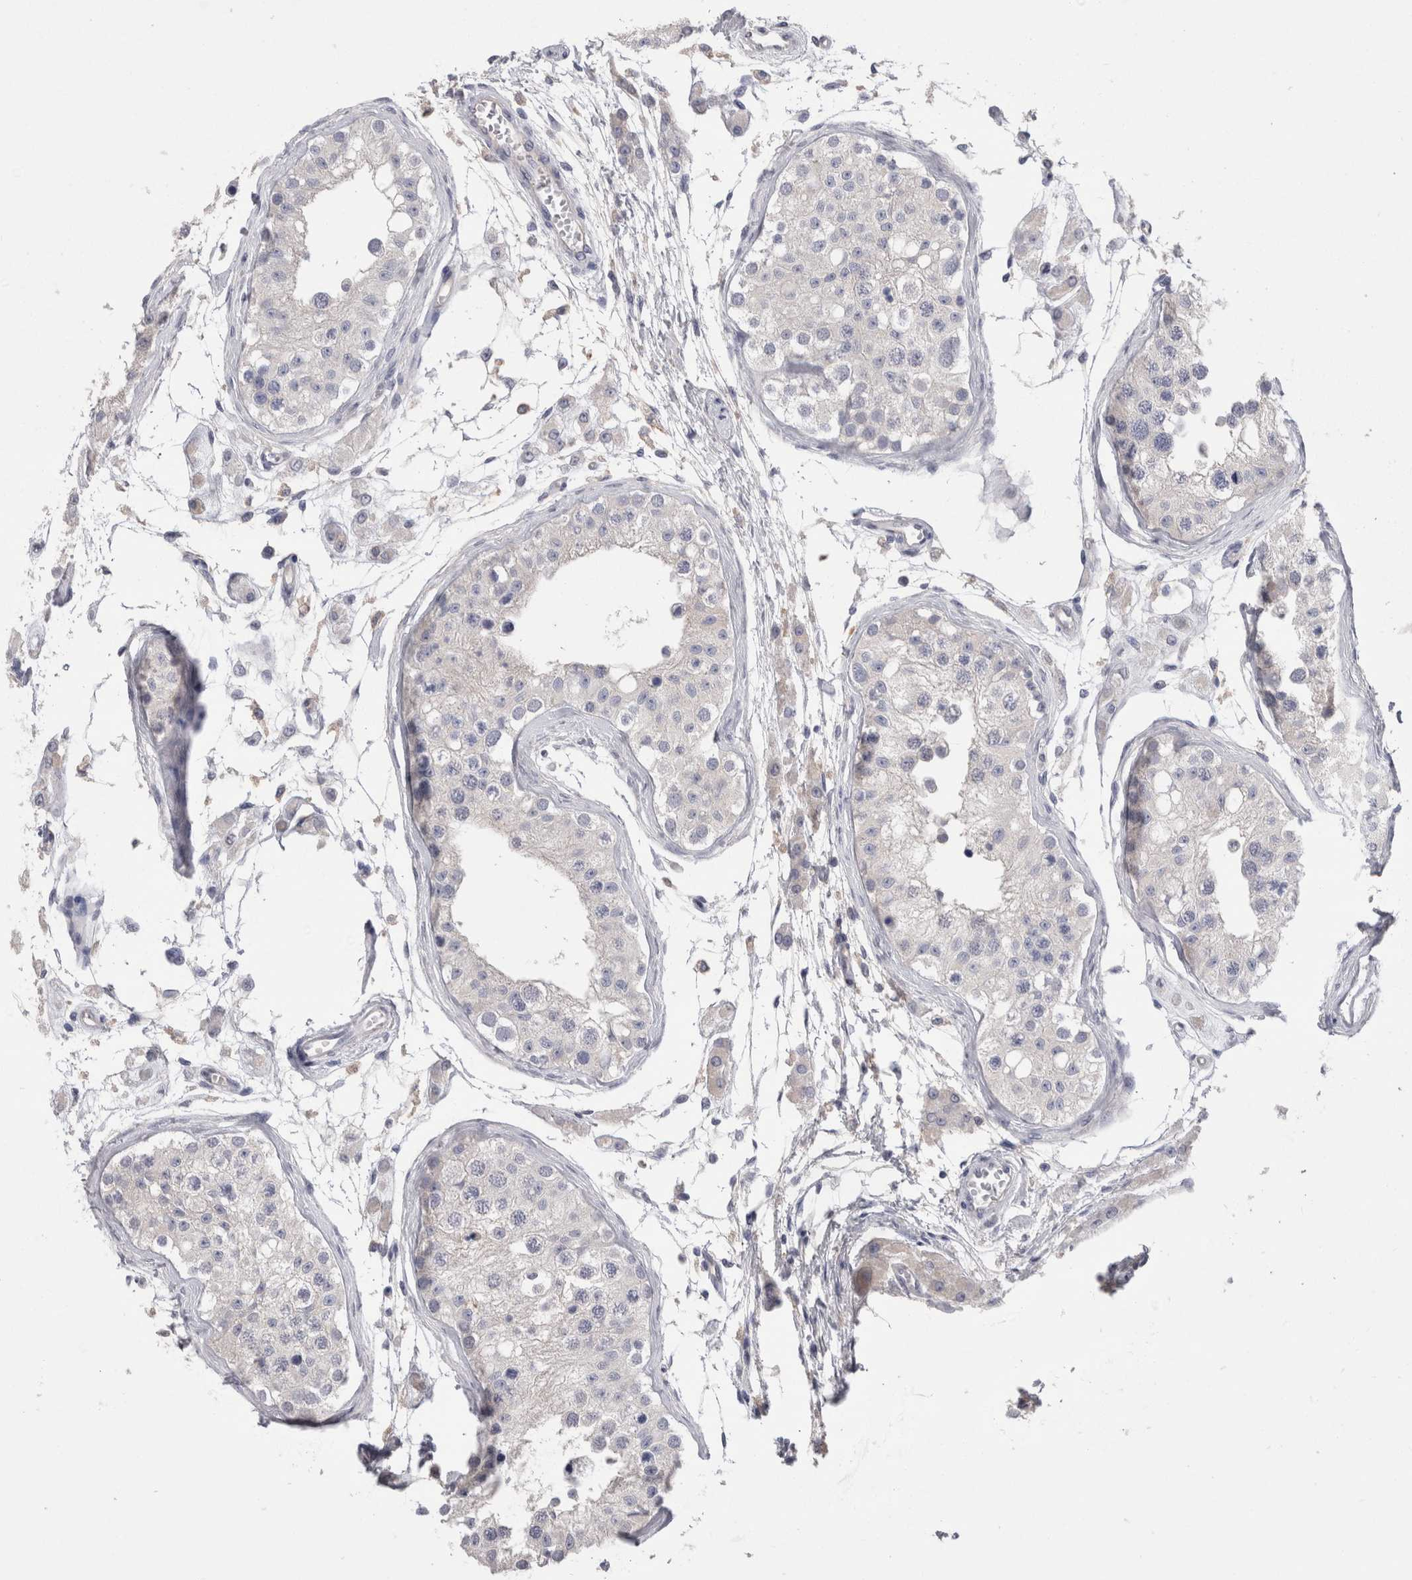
{"staining": {"intensity": "negative", "quantity": "none", "location": "none"}, "tissue": "testis", "cell_type": "Cells in seminiferous ducts", "image_type": "normal", "snomed": [{"axis": "morphology", "description": "Normal tissue, NOS"}, {"axis": "morphology", "description": "Adenocarcinoma, metastatic, NOS"}, {"axis": "topography", "description": "Testis"}], "caption": "DAB (3,3'-diaminobenzidine) immunohistochemical staining of normal testis reveals no significant expression in cells in seminiferous ducts. Nuclei are stained in blue.", "gene": "REG1A", "patient": {"sex": "male", "age": 26}}